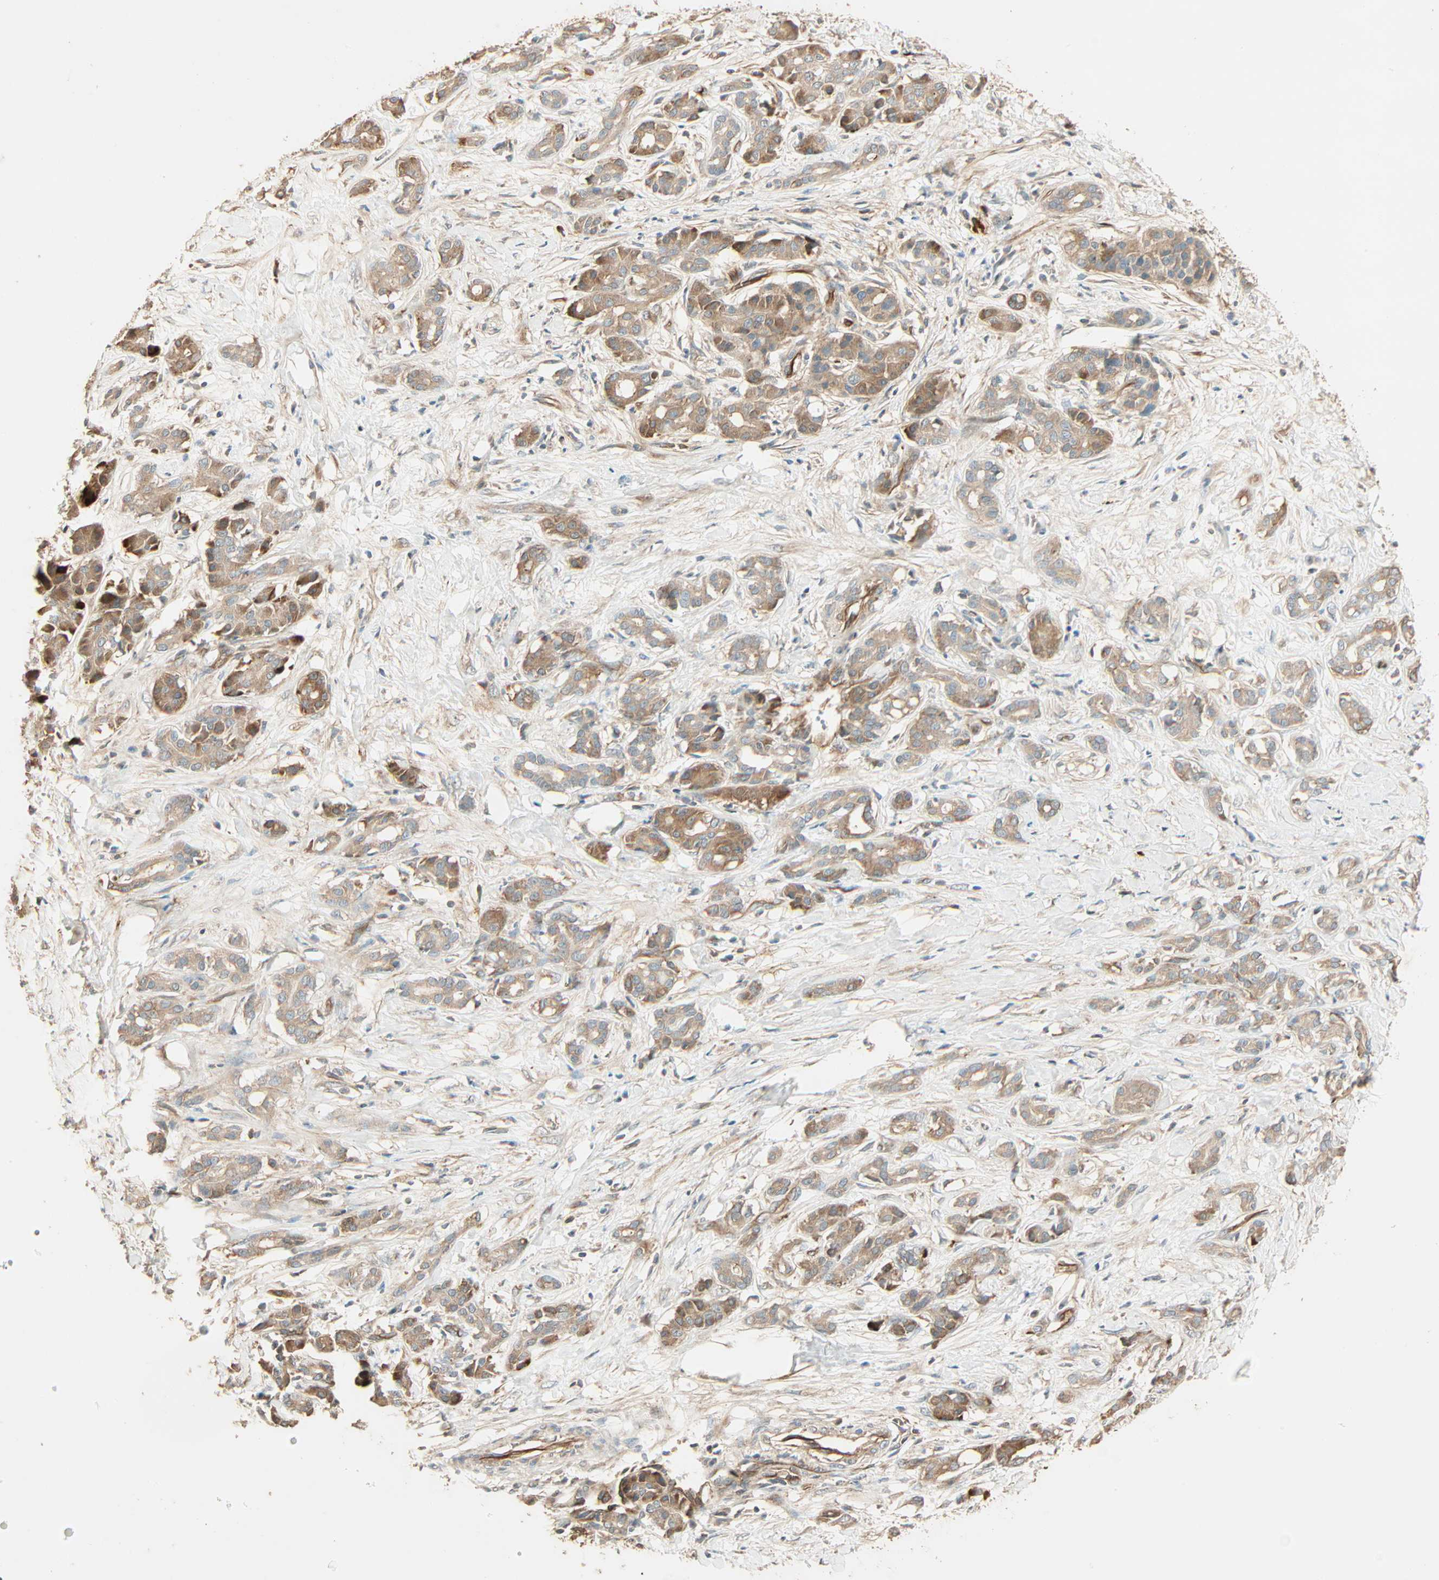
{"staining": {"intensity": "weak", "quantity": ">75%", "location": "cytoplasmic/membranous"}, "tissue": "pancreatic cancer", "cell_type": "Tumor cells", "image_type": "cancer", "snomed": [{"axis": "morphology", "description": "Adenocarcinoma, NOS"}, {"axis": "topography", "description": "Pancreas"}], "caption": "A brown stain highlights weak cytoplasmic/membranous staining of a protein in pancreatic cancer tumor cells. (DAB IHC, brown staining for protein, blue staining for nuclei).", "gene": "GALK1", "patient": {"sex": "male", "age": 41}}